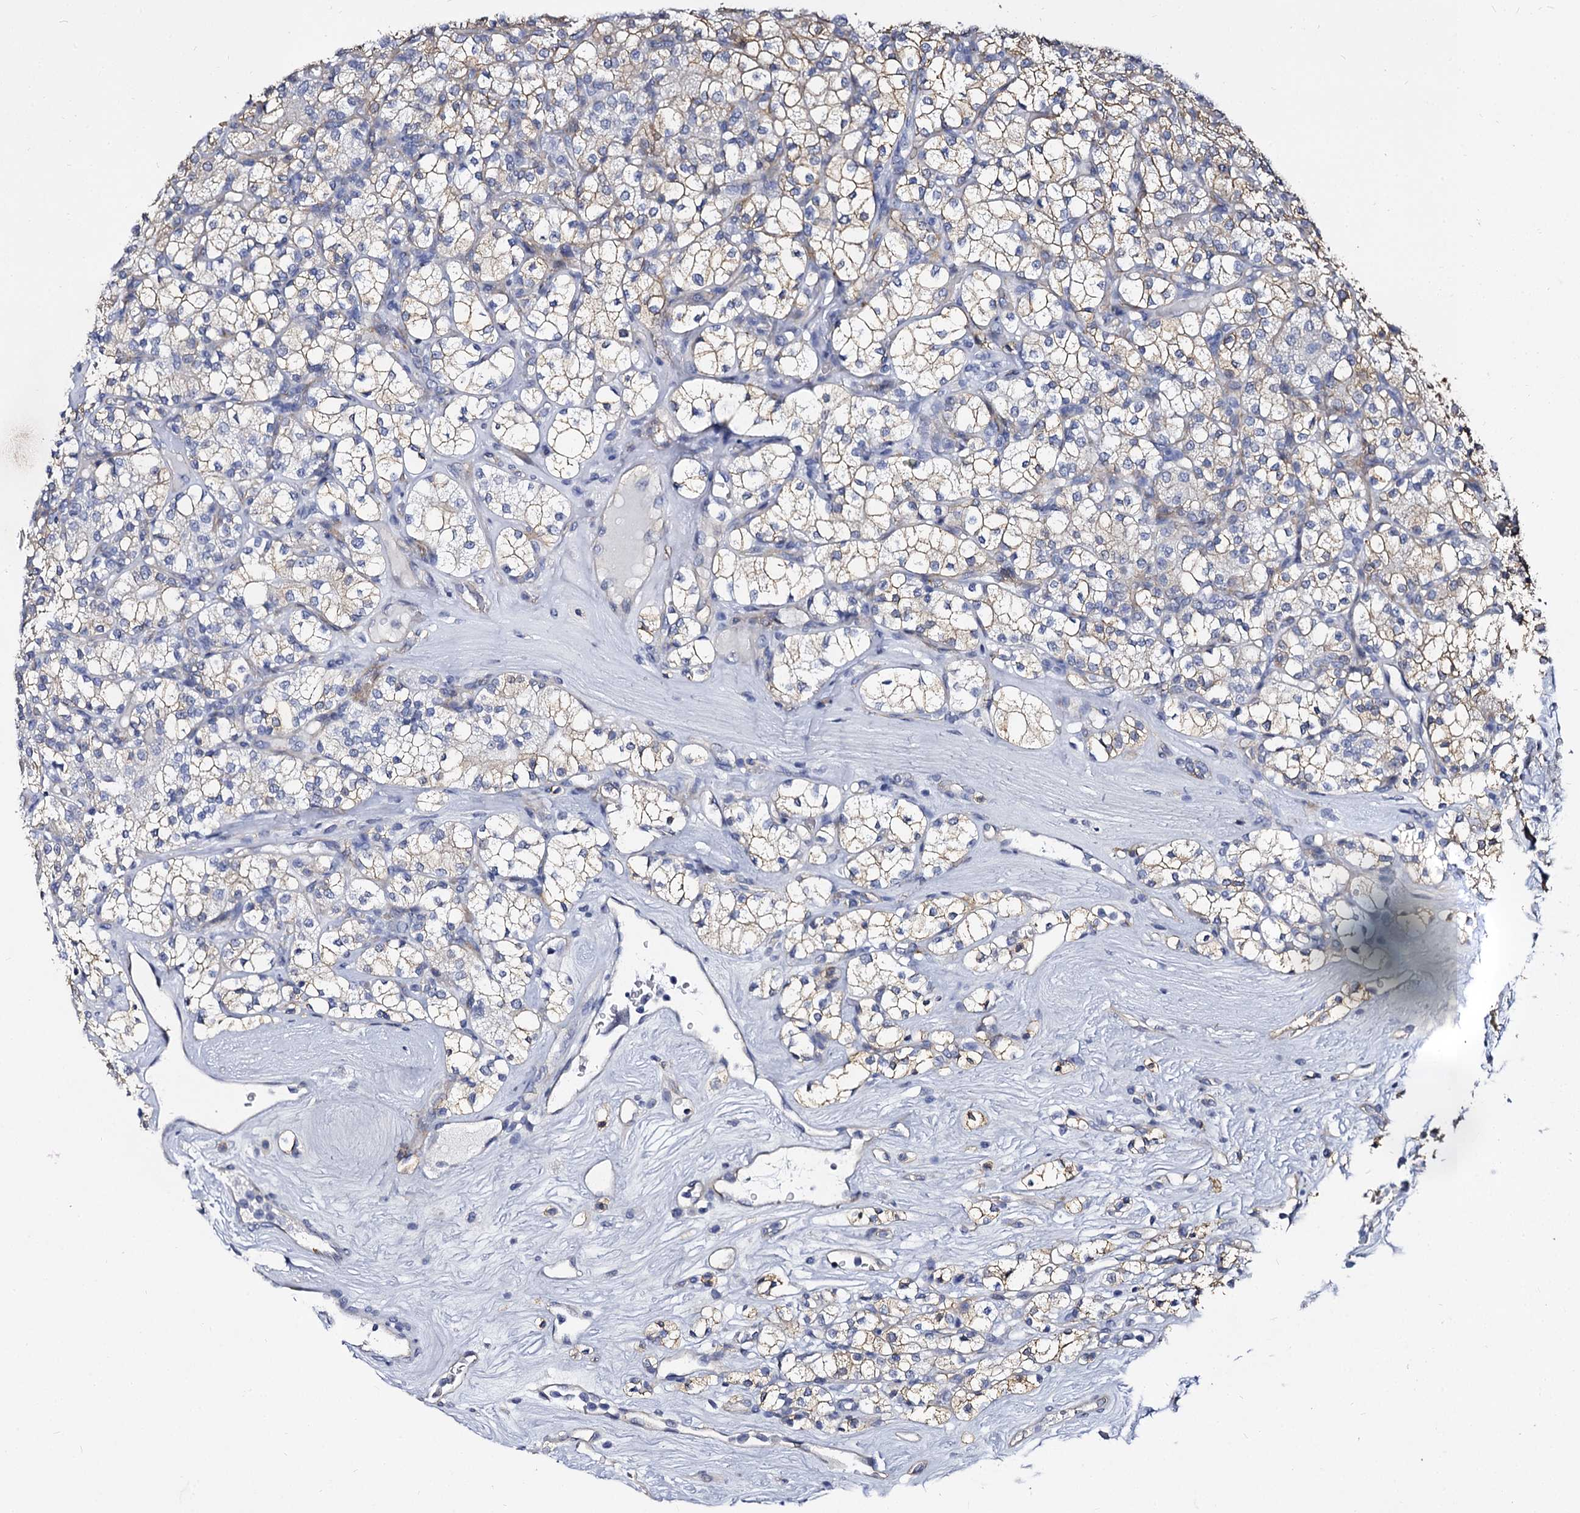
{"staining": {"intensity": "weak", "quantity": "25%-75%", "location": "cytoplasmic/membranous"}, "tissue": "renal cancer", "cell_type": "Tumor cells", "image_type": "cancer", "snomed": [{"axis": "morphology", "description": "Adenocarcinoma, NOS"}, {"axis": "topography", "description": "Kidney"}], "caption": "Renal cancer stained with immunohistochemistry (IHC) reveals weak cytoplasmic/membranous expression in approximately 25%-75% of tumor cells. The protein of interest is shown in brown color, while the nuclei are stained blue.", "gene": "CBFB", "patient": {"sex": "male", "age": 77}}